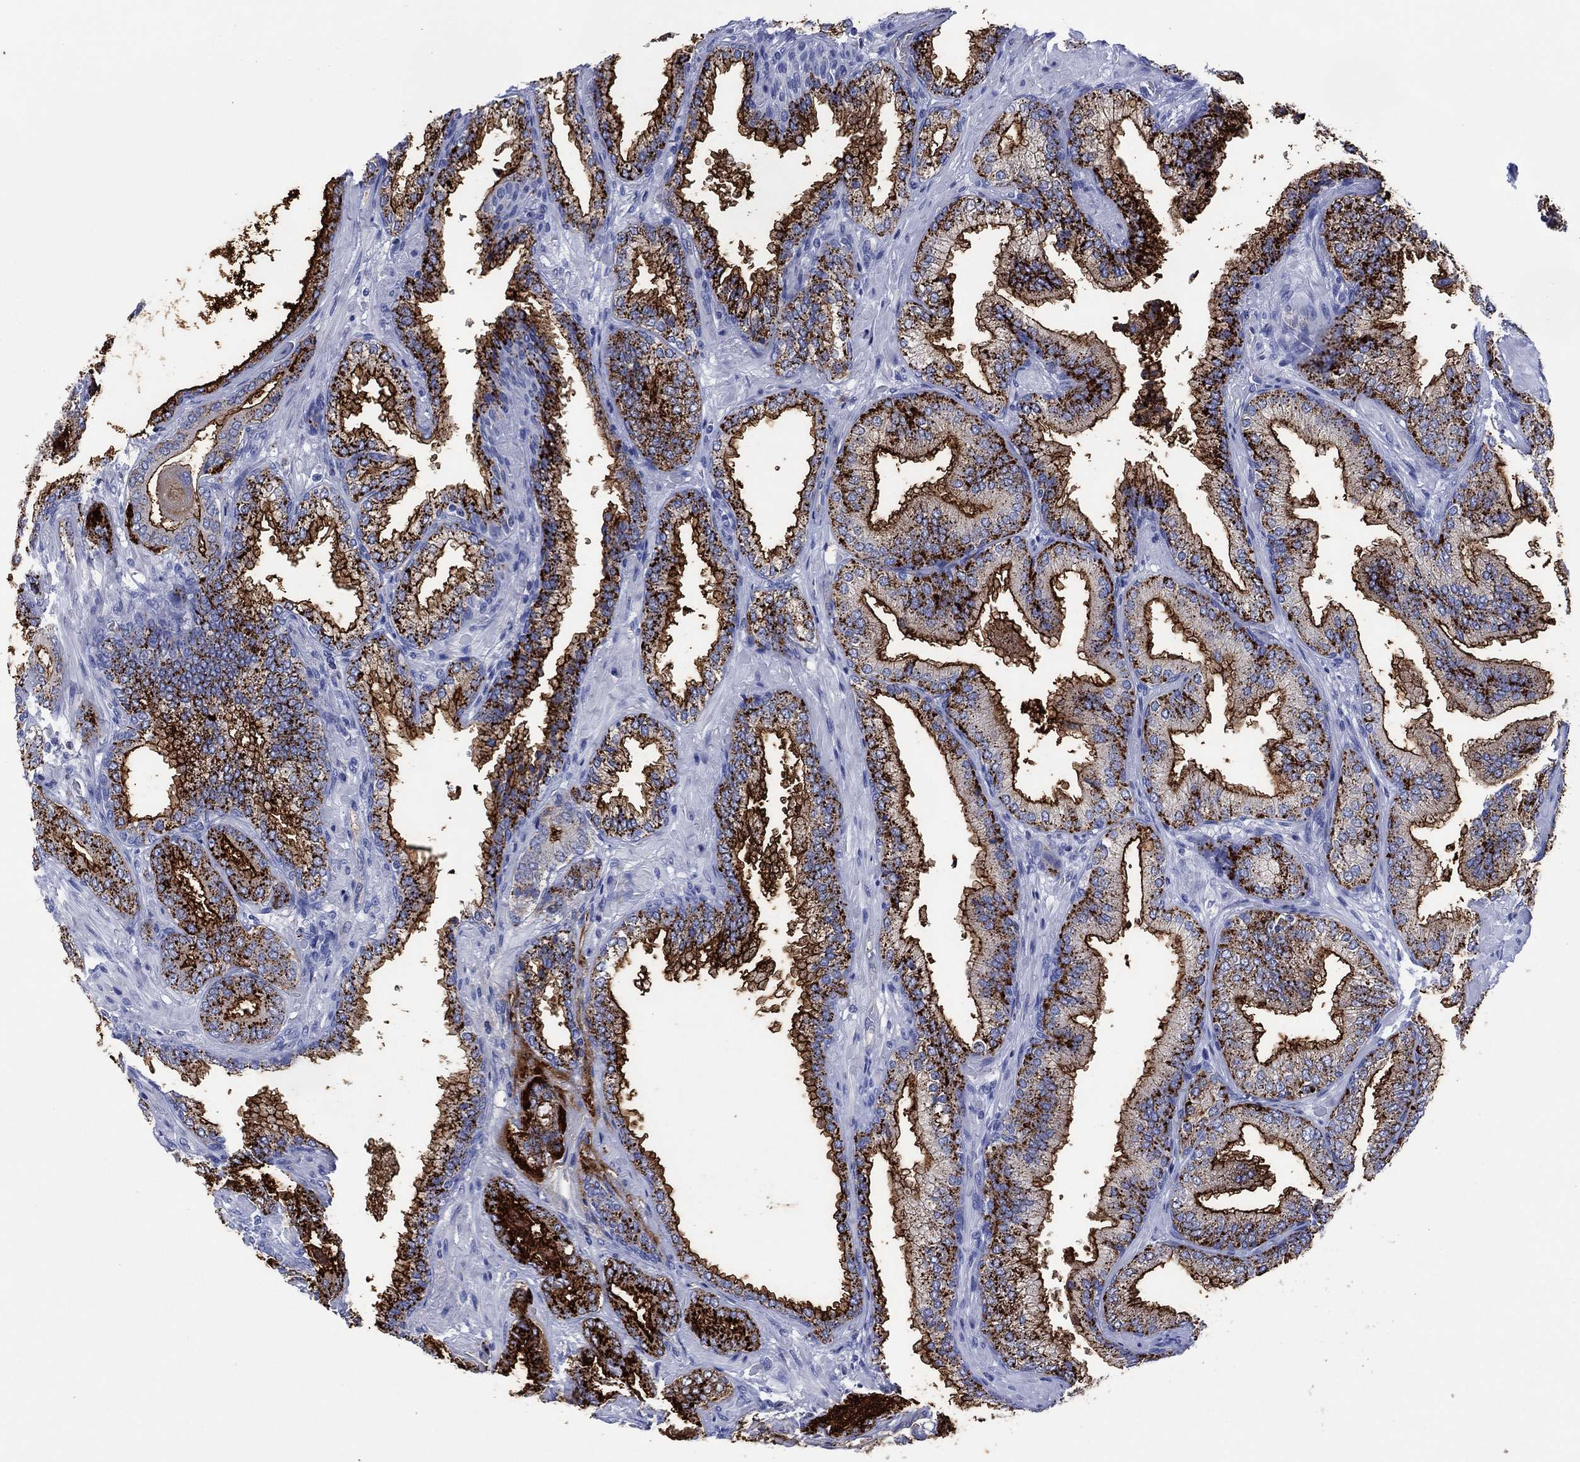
{"staining": {"intensity": "strong", "quantity": ">75%", "location": "cytoplasmic/membranous"}, "tissue": "prostate cancer", "cell_type": "Tumor cells", "image_type": "cancer", "snomed": [{"axis": "morphology", "description": "Adenocarcinoma, Low grade"}, {"axis": "topography", "description": "Prostate"}], "caption": "Immunohistochemistry (IHC) image of neoplastic tissue: prostate low-grade adenocarcinoma stained using immunohistochemistry (IHC) demonstrates high levels of strong protein expression localized specifically in the cytoplasmic/membranous of tumor cells, appearing as a cytoplasmic/membranous brown color.", "gene": "DPP4", "patient": {"sex": "male", "age": 68}}